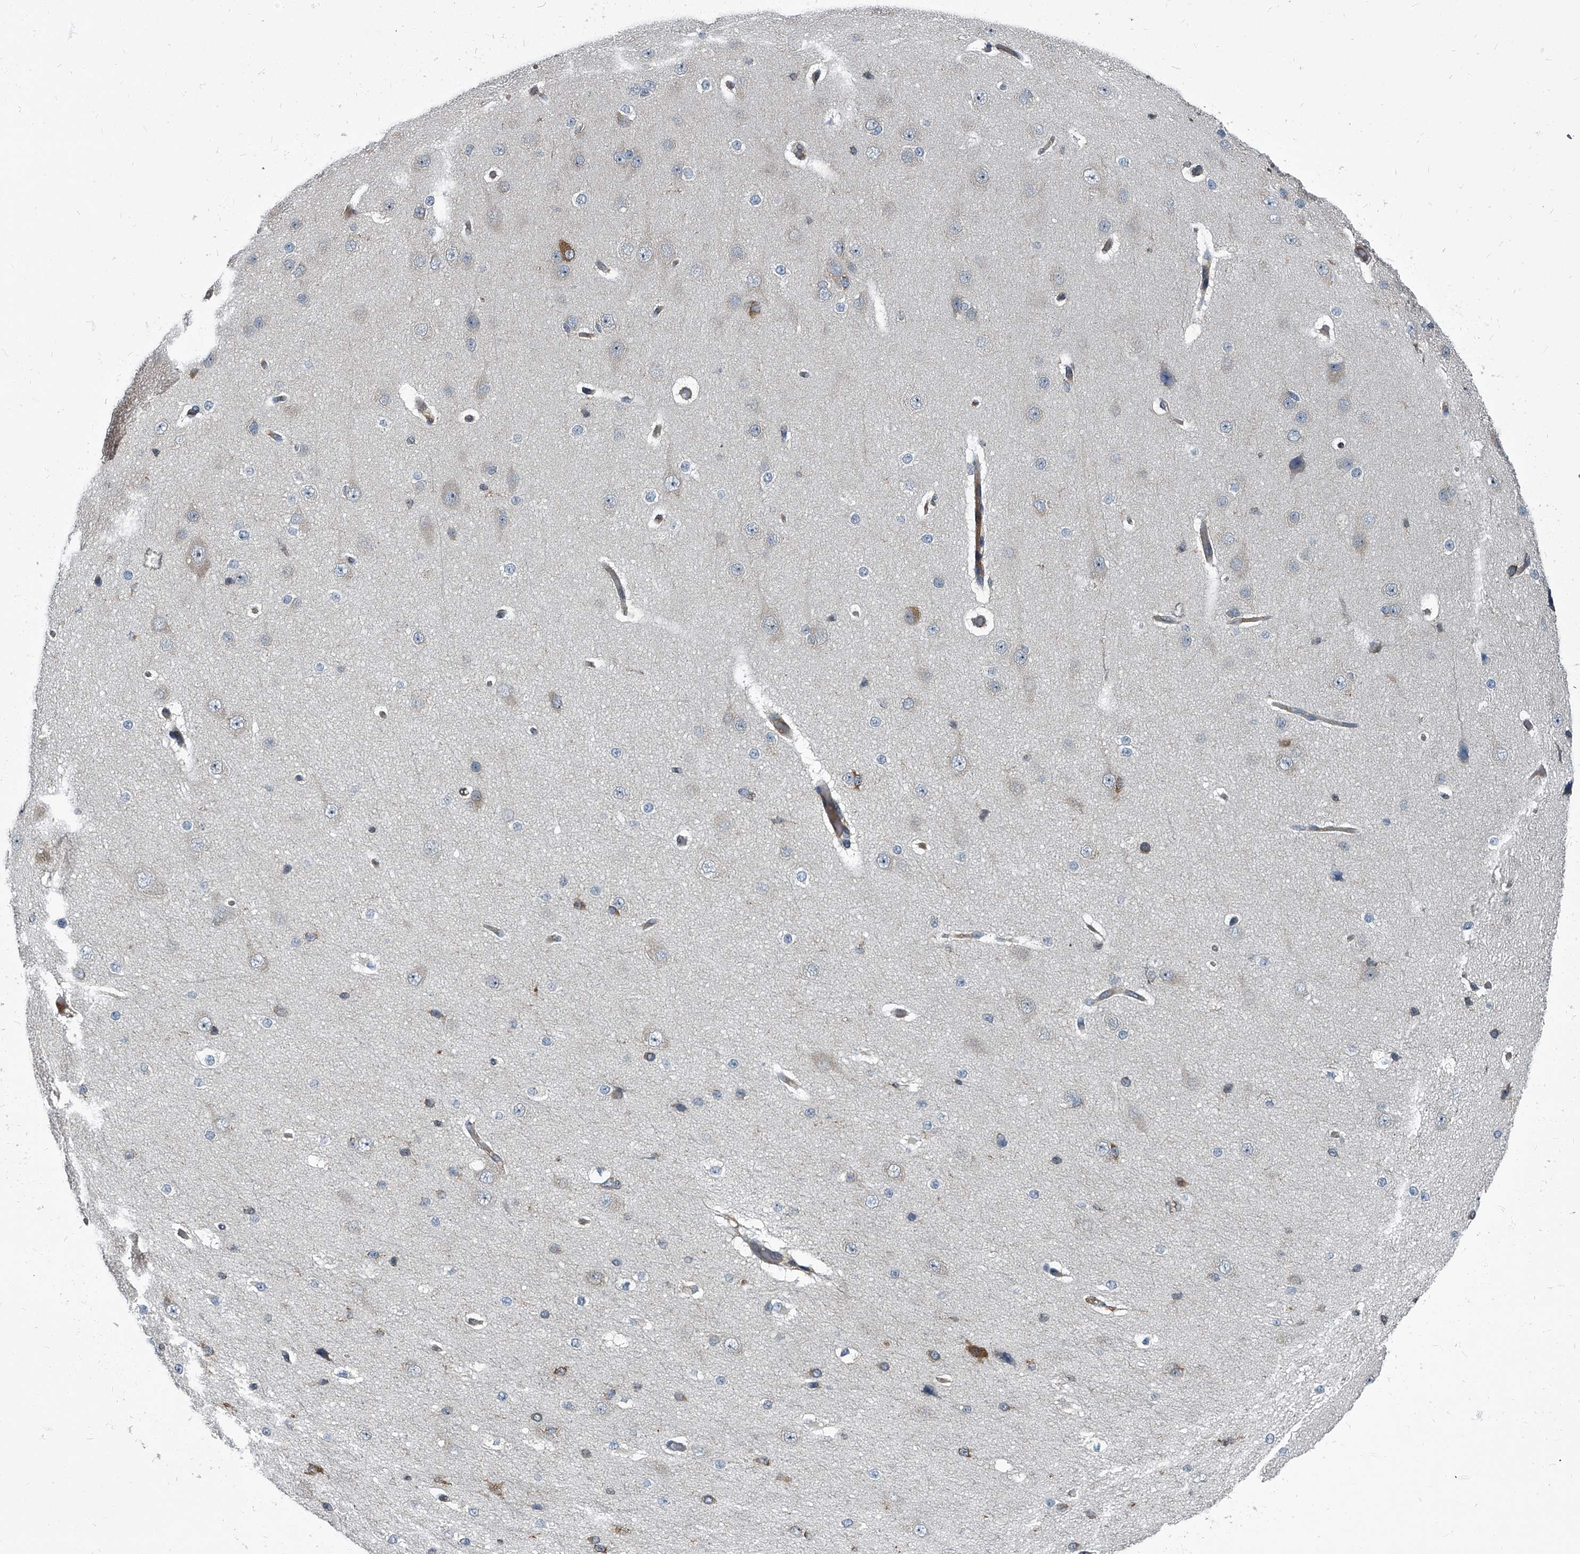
{"staining": {"intensity": "weak", "quantity": ">75%", "location": "cytoplasmic/membranous"}, "tissue": "cerebral cortex", "cell_type": "Endothelial cells", "image_type": "normal", "snomed": [{"axis": "morphology", "description": "Normal tissue, NOS"}, {"axis": "morphology", "description": "Developmental malformation"}, {"axis": "topography", "description": "Cerebral cortex"}], "caption": "Unremarkable cerebral cortex was stained to show a protein in brown. There is low levels of weak cytoplasmic/membranous staining in about >75% of endothelial cells. (DAB (3,3'-diaminobenzidine) IHC with brightfield microscopy, high magnification).", "gene": "CDV3", "patient": {"sex": "female", "age": 30}}